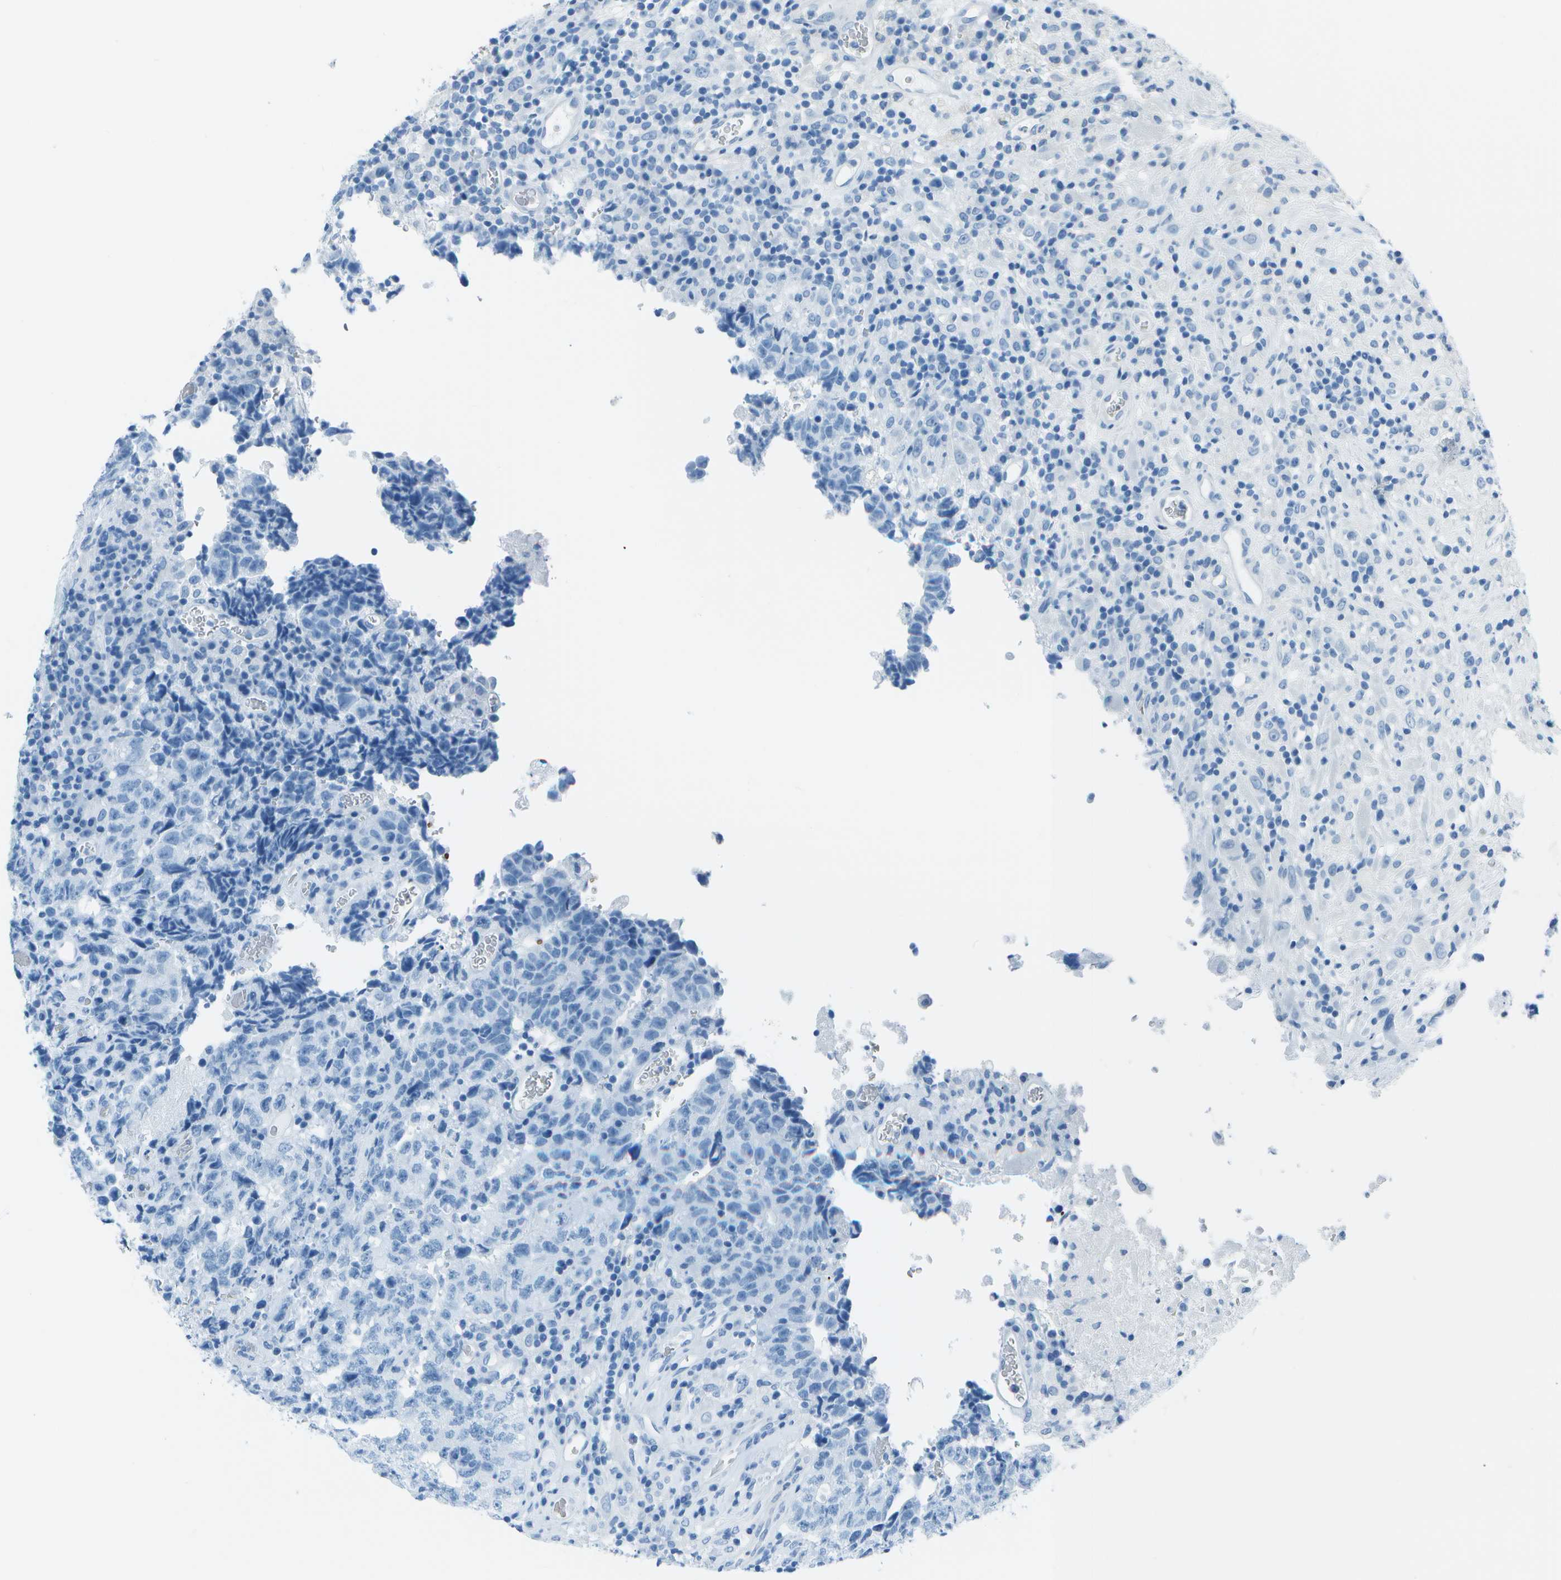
{"staining": {"intensity": "negative", "quantity": "none", "location": "none"}, "tissue": "testis cancer", "cell_type": "Tumor cells", "image_type": "cancer", "snomed": [{"axis": "morphology", "description": "Necrosis, NOS"}, {"axis": "morphology", "description": "Carcinoma, Embryonal, NOS"}, {"axis": "topography", "description": "Testis"}], "caption": "DAB (3,3'-diaminobenzidine) immunohistochemical staining of human testis embryonal carcinoma reveals no significant staining in tumor cells.", "gene": "ASL", "patient": {"sex": "male", "age": 19}}